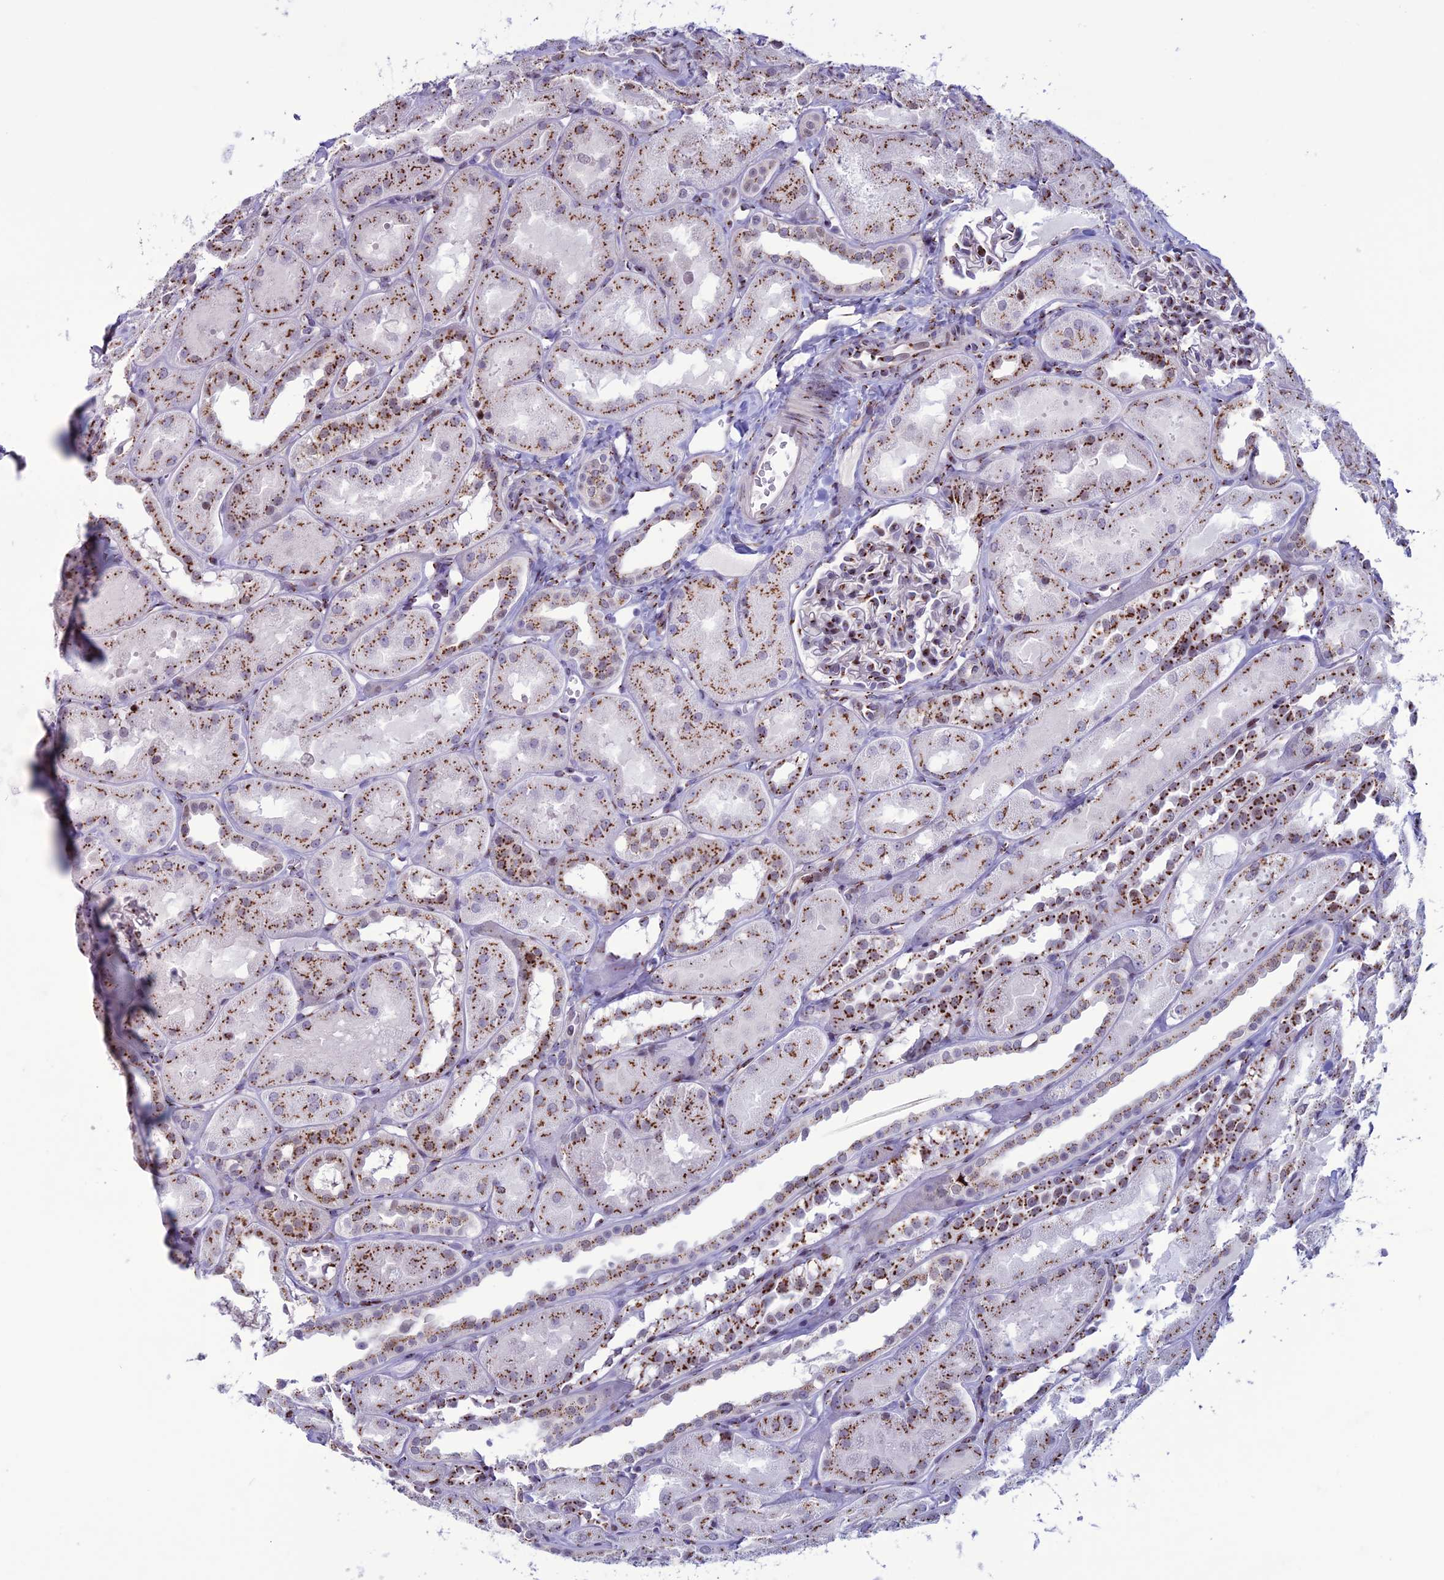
{"staining": {"intensity": "moderate", "quantity": "25%-75%", "location": "cytoplasmic/membranous,nuclear"}, "tissue": "kidney", "cell_type": "Cells in glomeruli", "image_type": "normal", "snomed": [{"axis": "morphology", "description": "Normal tissue, NOS"}, {"axis": "topography", "description": "Kidney"}, {"axis": "topography", "description": "Urinary bladder"}], "caption": "Immunohistochemistry (IHC) (DAB) staining of benign human kidney demonstrates moderate cytoplasmic/membranous,nuclear protein positivity in about 25%-75% of cells in glomeruli.", "gene": "PLEKHA4", "patient": {"sex": "male", "age": 16}}